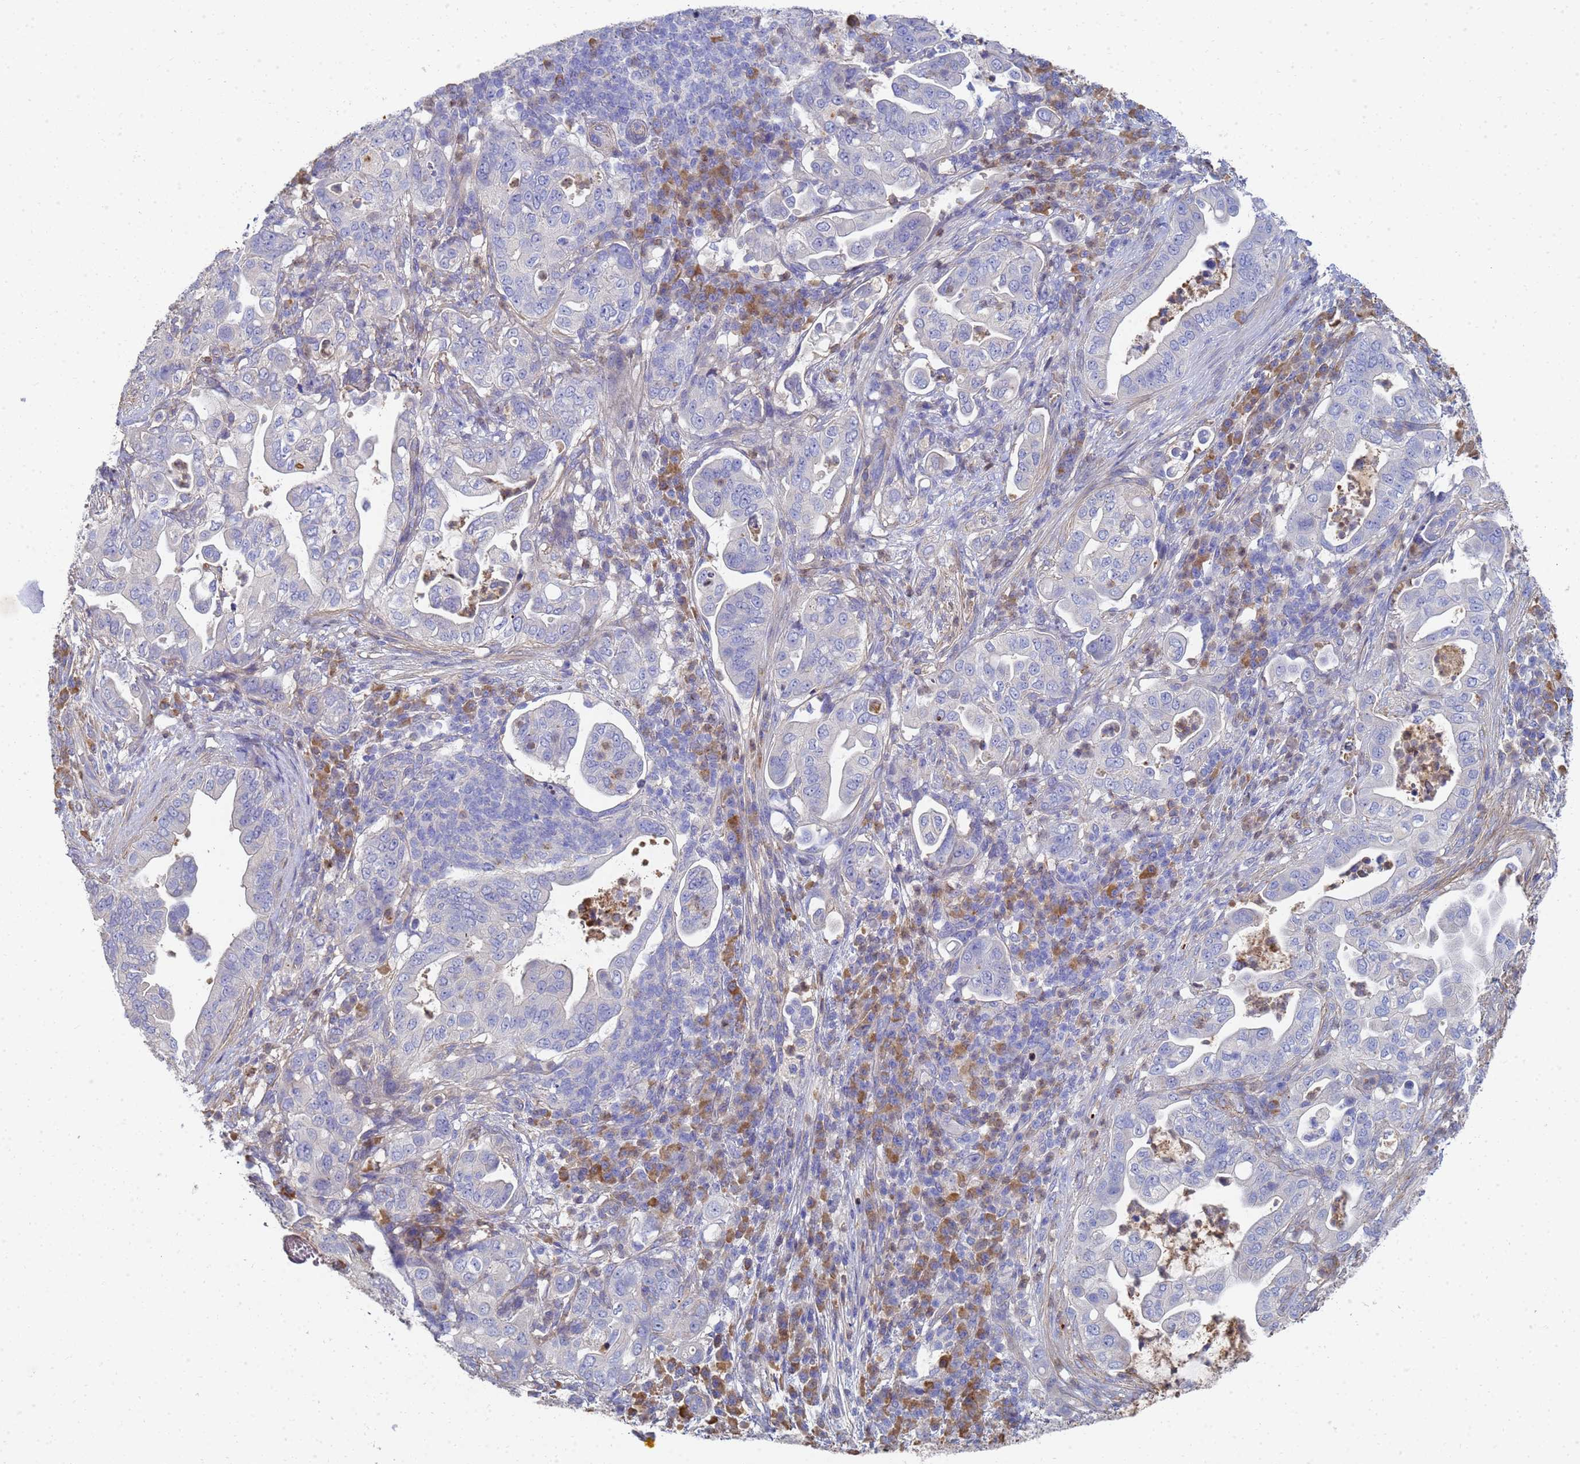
{"staining": {"intensity": "negative", "quantity": "none", "location": "none"}, "tissue": "pancreatic cancer", "cell_type": "Tumor cells", "image_type": "cancer", "snomed": [{"axis": "morphology", "description": "Normal tissue, NOS"}, {"axis": "morphology", "description": "Adenocarcinoma, NOS"}, {"axis": "topography", "description": "Lymph node"}, {"axis": "topography", "description": "Pancreas"}], "caption": "Pancreatic cancer was stained to show a protein in brown. There is no significant staining in tumor cells.", "gene": "LBX2", "patient": {"sex": "female", "age": 67}}